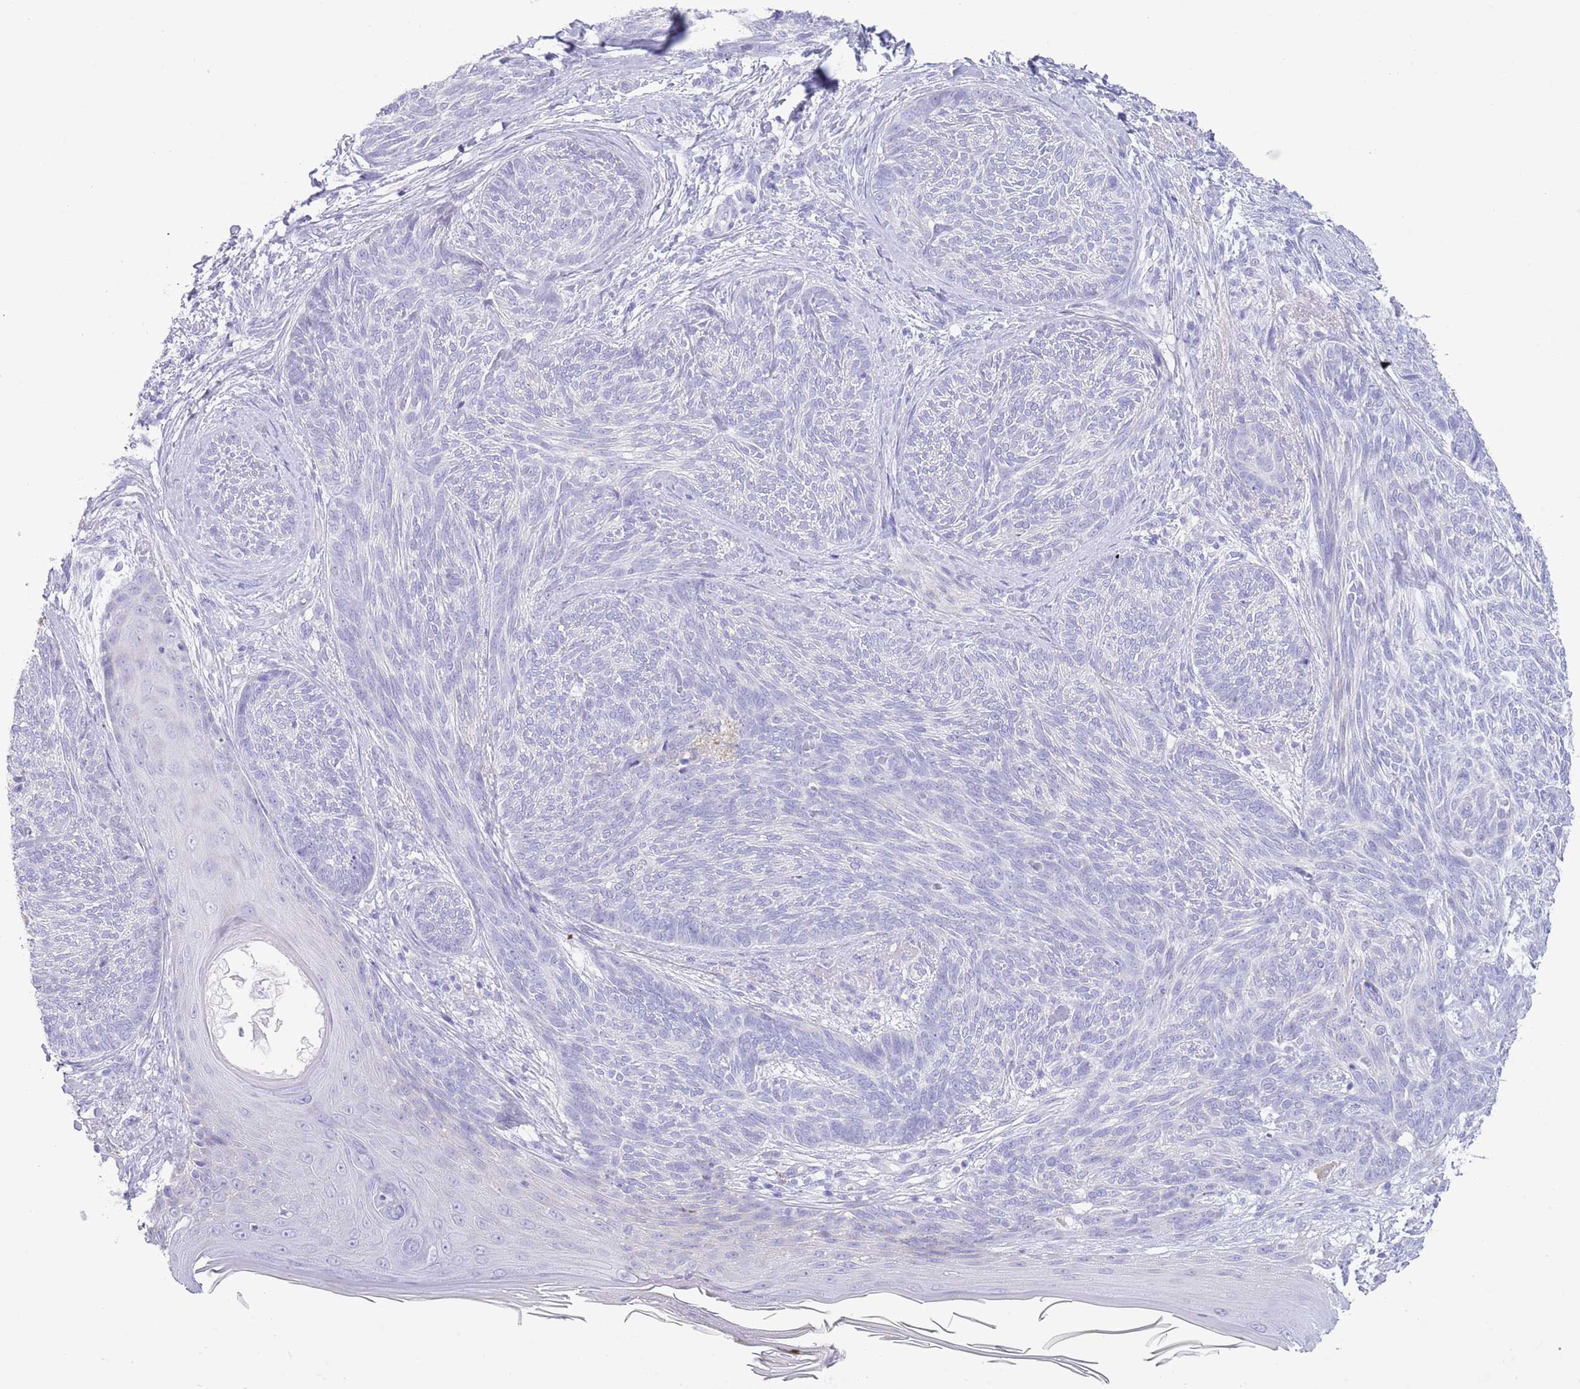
{"staining": {"intensity": "negative", "quantity": "none", "location": "none"}, "tissue": "skin cancer", "cell_type": "Tumor cells", "image_type": "cancer", "snomed": [{"axis": "morphology", "description": "Basal cell carcinoma"}, {"axis": "topography", "description": "Skin"}], "caption": "Skin basal cell carcinoma was stained to show a protein in brown. There is no significant expression in tumor cells.", "gene": "ACR", "patient": {"sex": "male", "age": 73}}